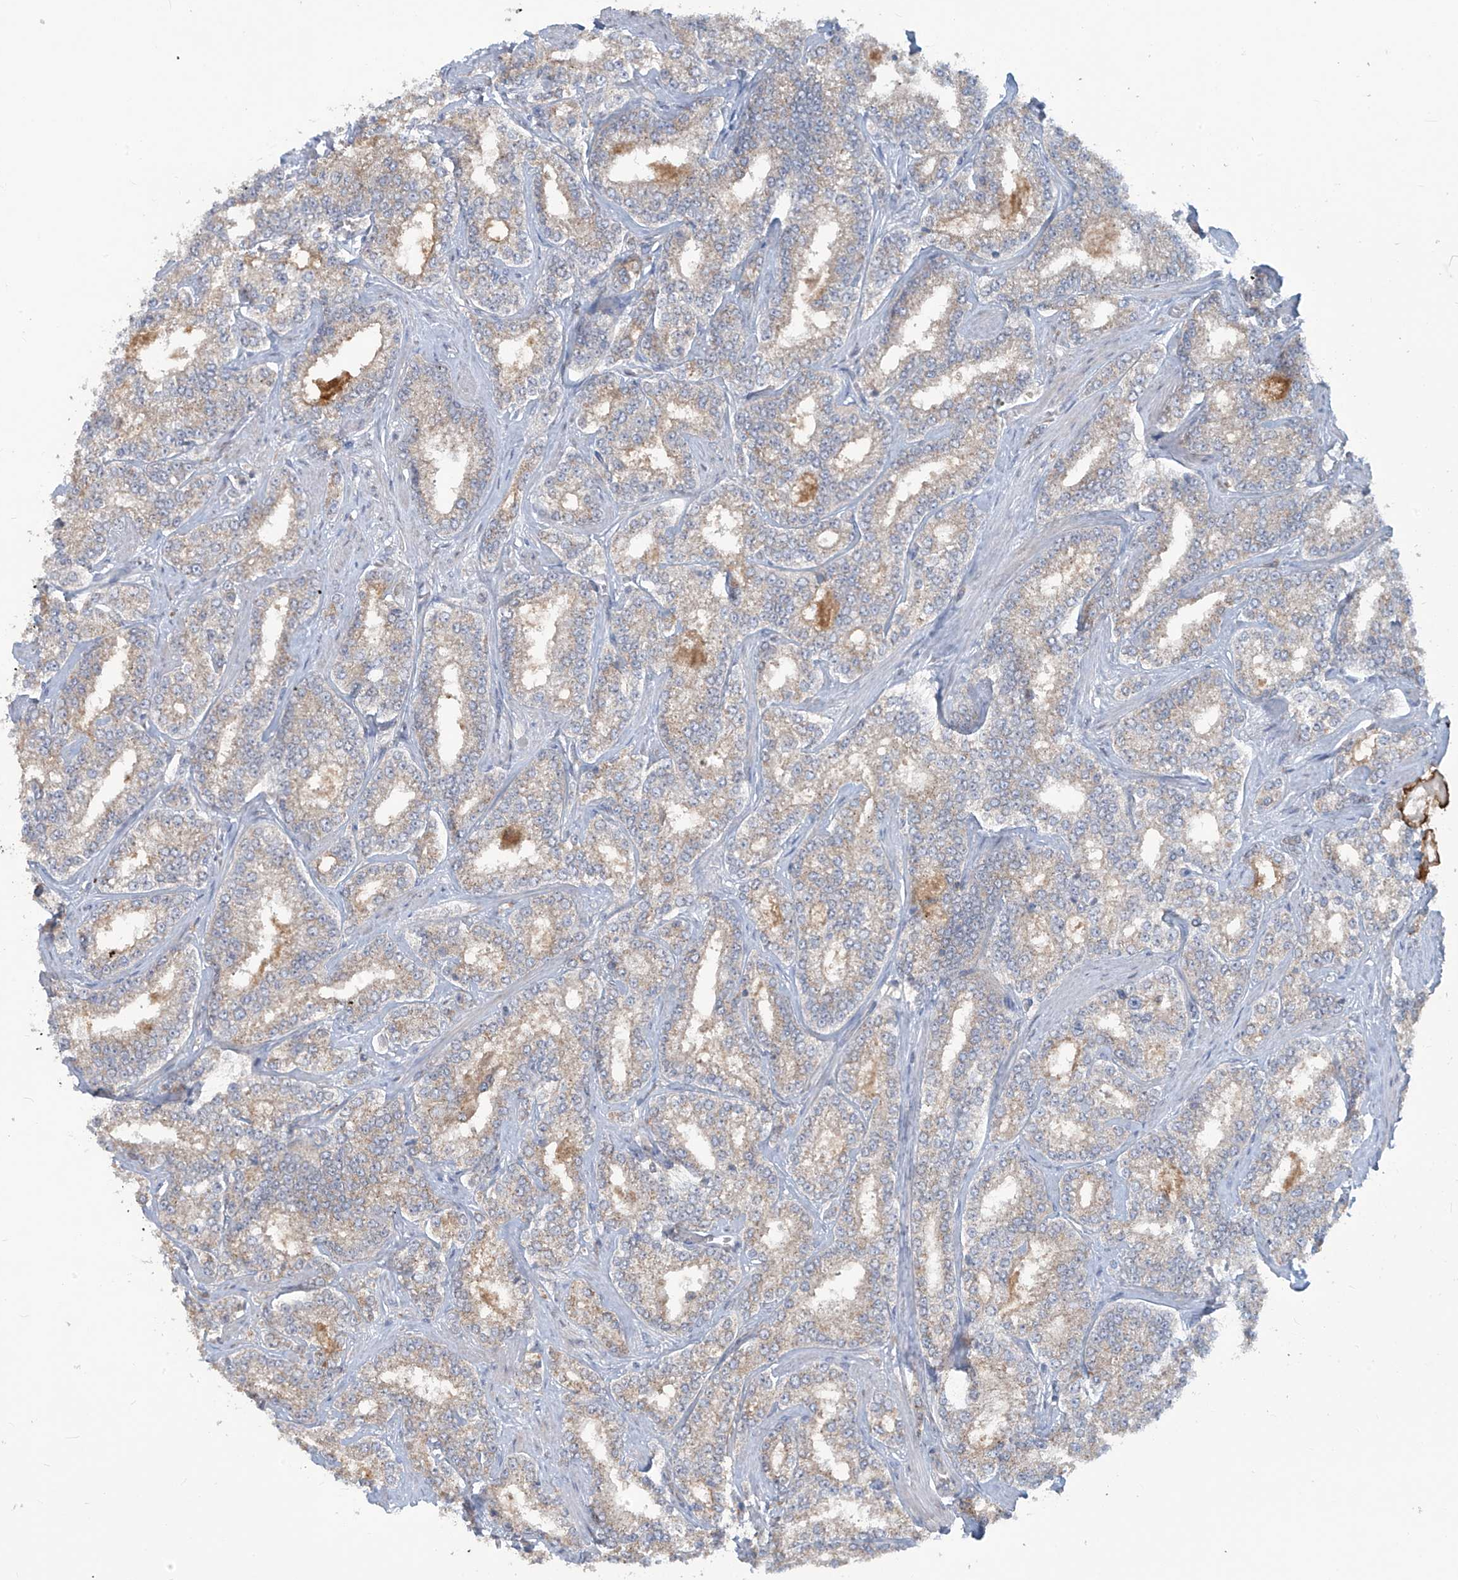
{"staining": {"intensity": "weak", "quantity": "25%-75%", "location": "cytoplasmic/membranous"}, "tissue": "prostate cancer", "cell_type": "Tumor cells", "image_type": "cancer", "snomed": [{"axis": "morphology", "description": "Normal tissue, NOS"}, {"axis": "morphology", "description": "Adenocarcinoma, High grade"}, {"axis": "topography", "description": "Prostate"}], "caption": "Protein analysis of adenocarcinoma (high-grade) (prostate) tissue reveals weak cytoplasmic/membranous positivity in approximately 25%-75% of tumor cells. Nuclei are stained in blue.", "gene": "PARVG", "patient": {"sex": "male", "age": 83}}